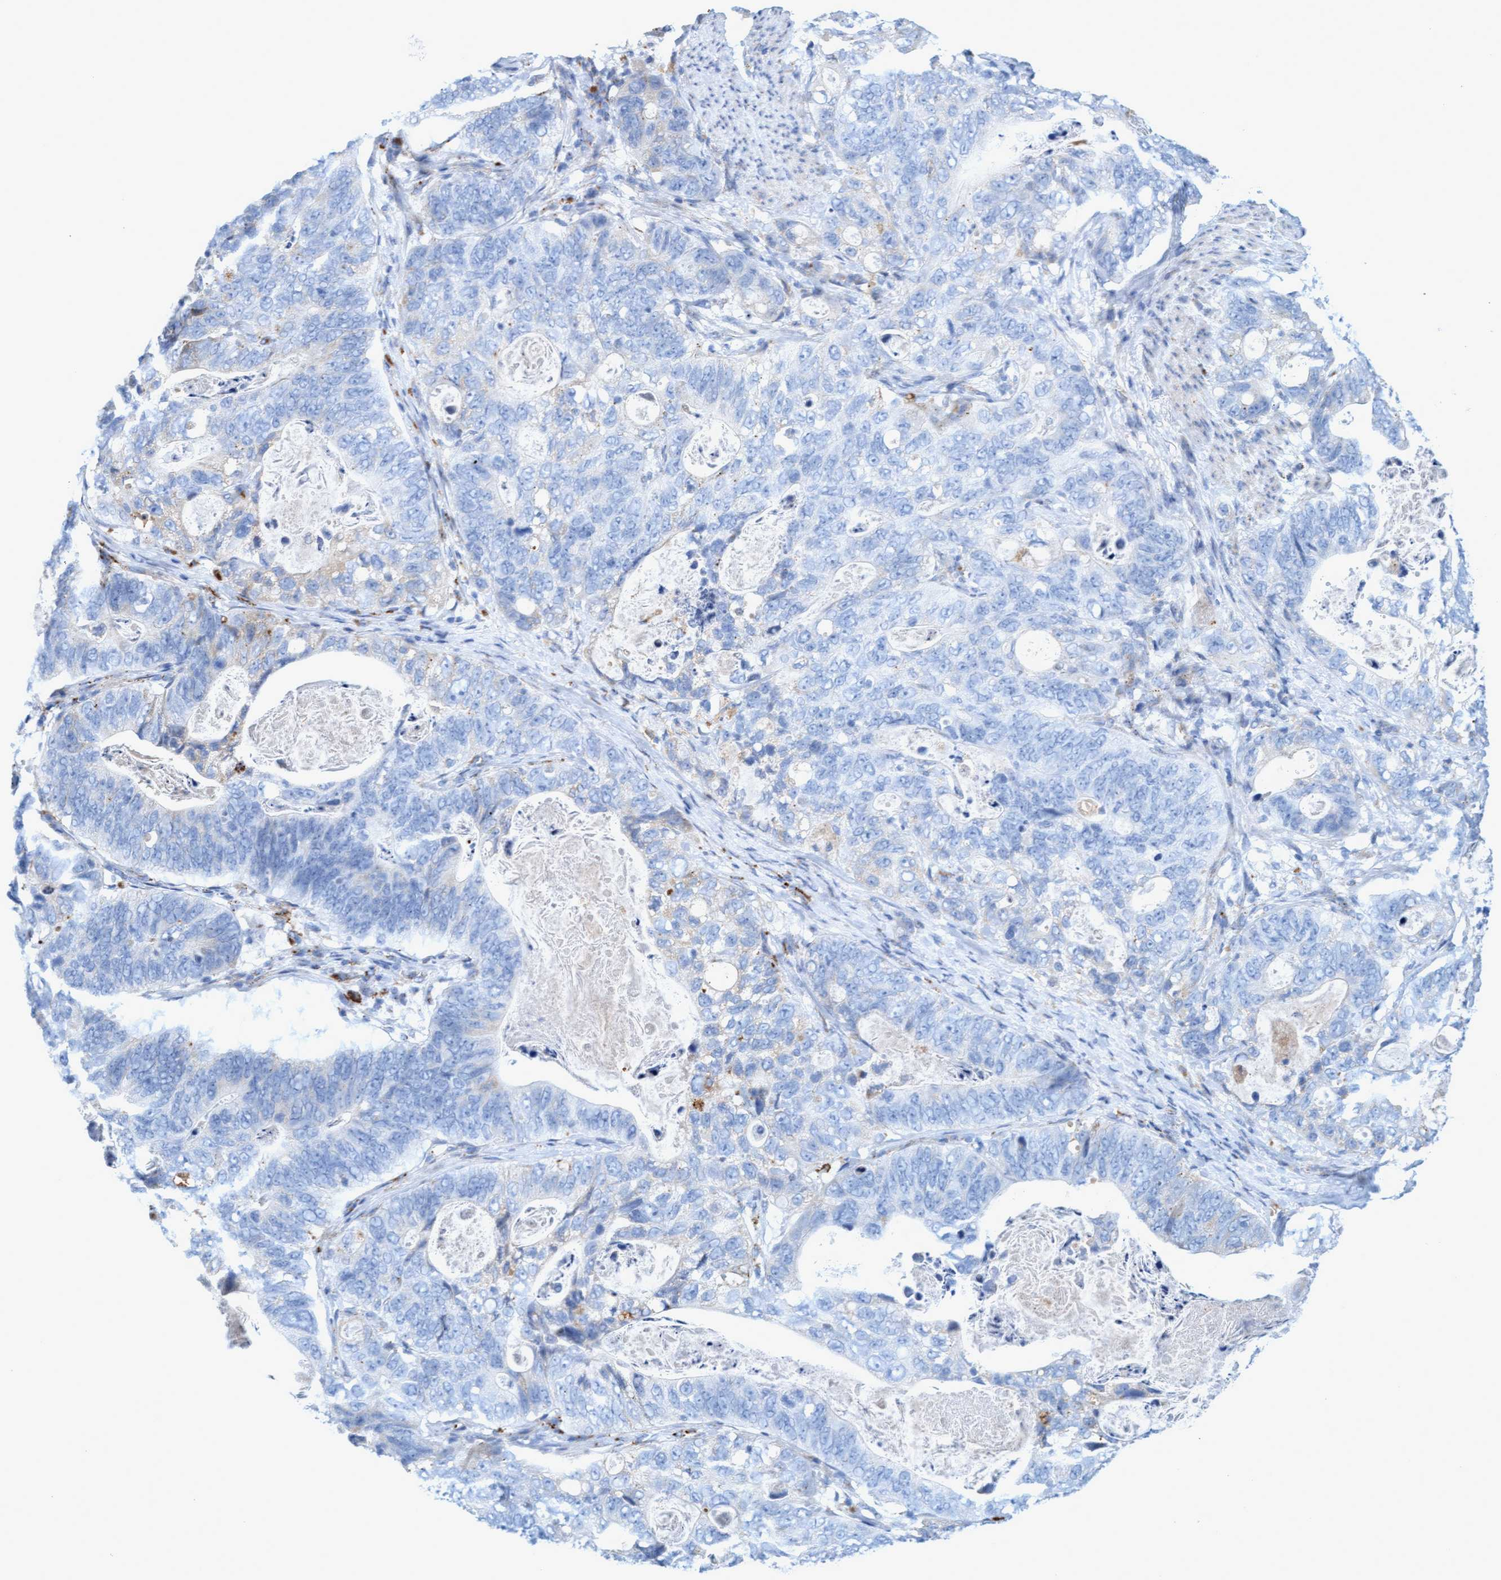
{"staining": {"intensity": "negative", "quantity": "none", "location": "none"}, "tissue": "stomach cancer", "cell_type": "Tumor cells", "image_type": "cancer", "snomed": [{"axis": "morphology", "description": "Normal tissue, NOS"}, {"axis": "morphology", "description": "Adenocarcinoma, NOS"}, {"axis": "topography", "description": "Stomach"}], "caption": "A histopathology image of adenocarcinoma (stomach) stained for a protein displays no brown staining in tumor cells.", "gene": "SGSH", "patient": {"sex": "female", "age": 89}}